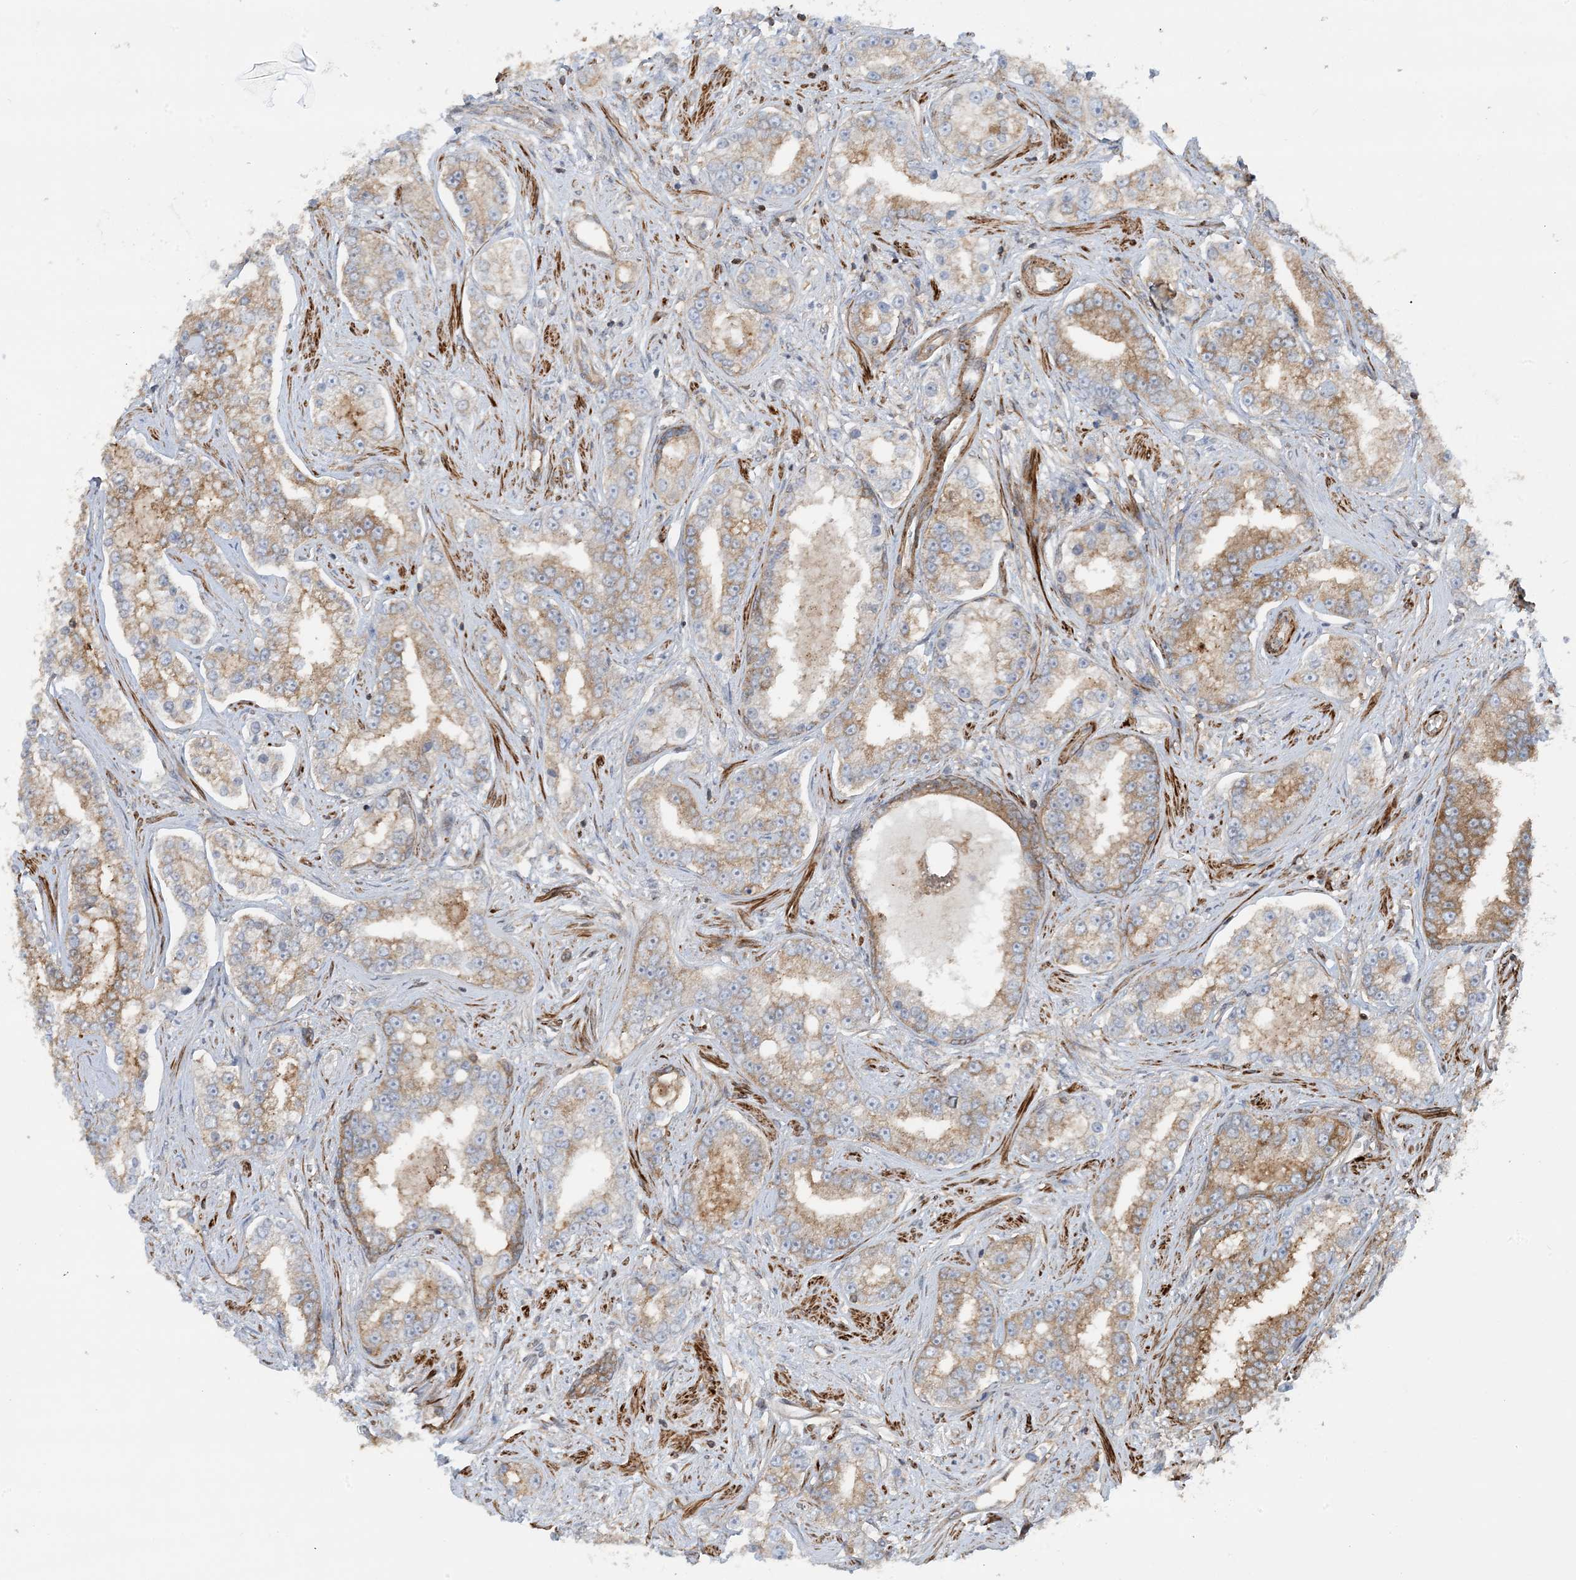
{"staining": {"intensity": "moderate", "quantity": "25%-75%", "location": "cytoplasmic/membranous"}, "tissue": "prostate cancer", "cell_type": "Tumor cells", "image_type": "cancer", "snomed": [{"axis": "morphology", "description": "Normal tissue, NOS"}, {"axis": "morphology", "description": "Adenocarcinoma, High grade"}, {"axis": "topography", "description": "Prostate"}], "caption": "An IHC micrograph of tumor tissue is shown. Protein staining in brown labels moderate cytoplasmic/membranous positivity in prostate cancer (high-grade adenocarcinoma) within tumor cells.", "gene": "STAM2", "patient": {"sex": "male", "age": 83}}